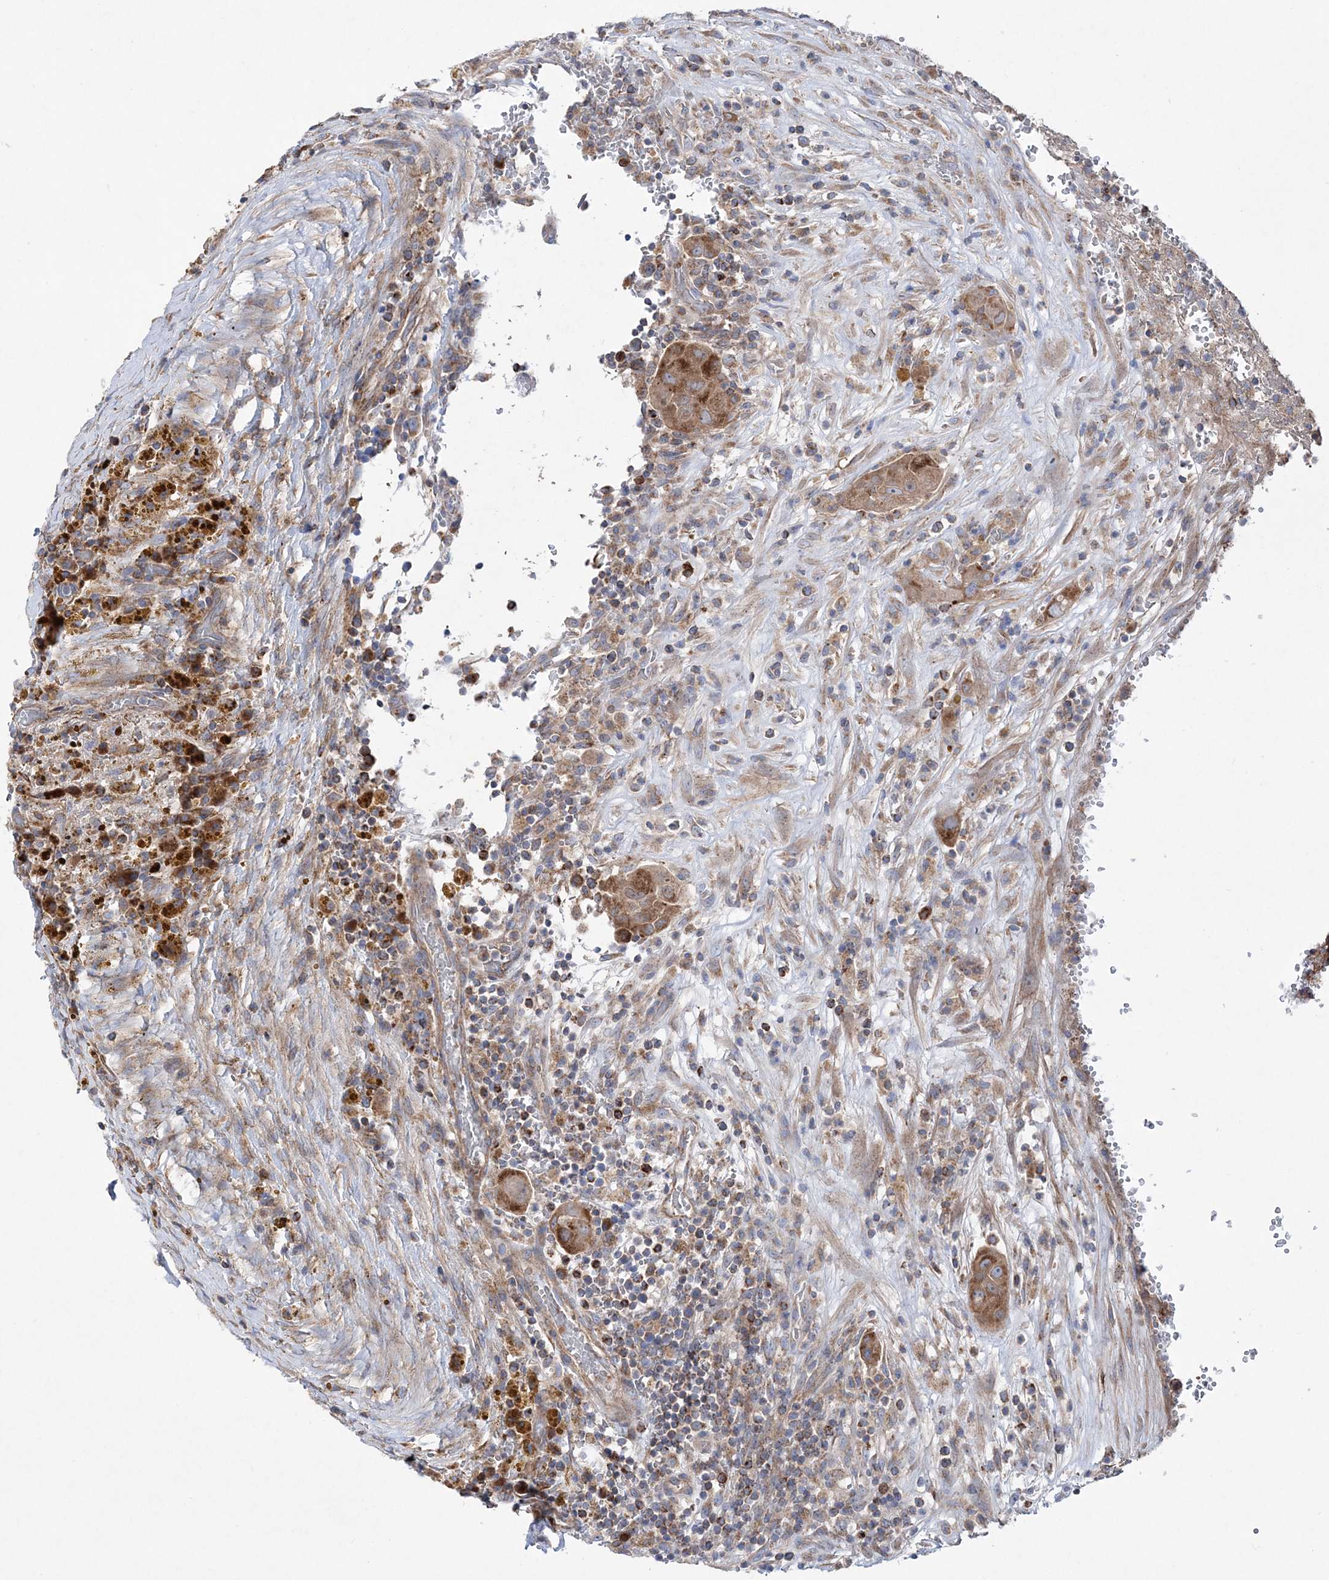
{"staining": {"intensity": "moderate", "quantity": ">75%", "location": "cytoplasmic/membranous"}, "tissue": "thyroid cancer", "cell_type": "Tumor cells", "image_type": "cancer", "snomed": [{"axis": "morphology", "description": "Papillary adenocarcinoma, NOS"}, {"axis": "topography", "description": "Thyroid gland"}], "caption": "Tumor cells demonstrate moderate cytoplasmic/membranous positivity in about >75% of cells in thyroid cancer (papillary adenocarcinoma). (Stains: DAB in brown, nuclei in blue, Microscopy: brightfield microscopy at high magnification).", "gene": "NGLY1", "patient": {"sex": "male", "age": 77}}